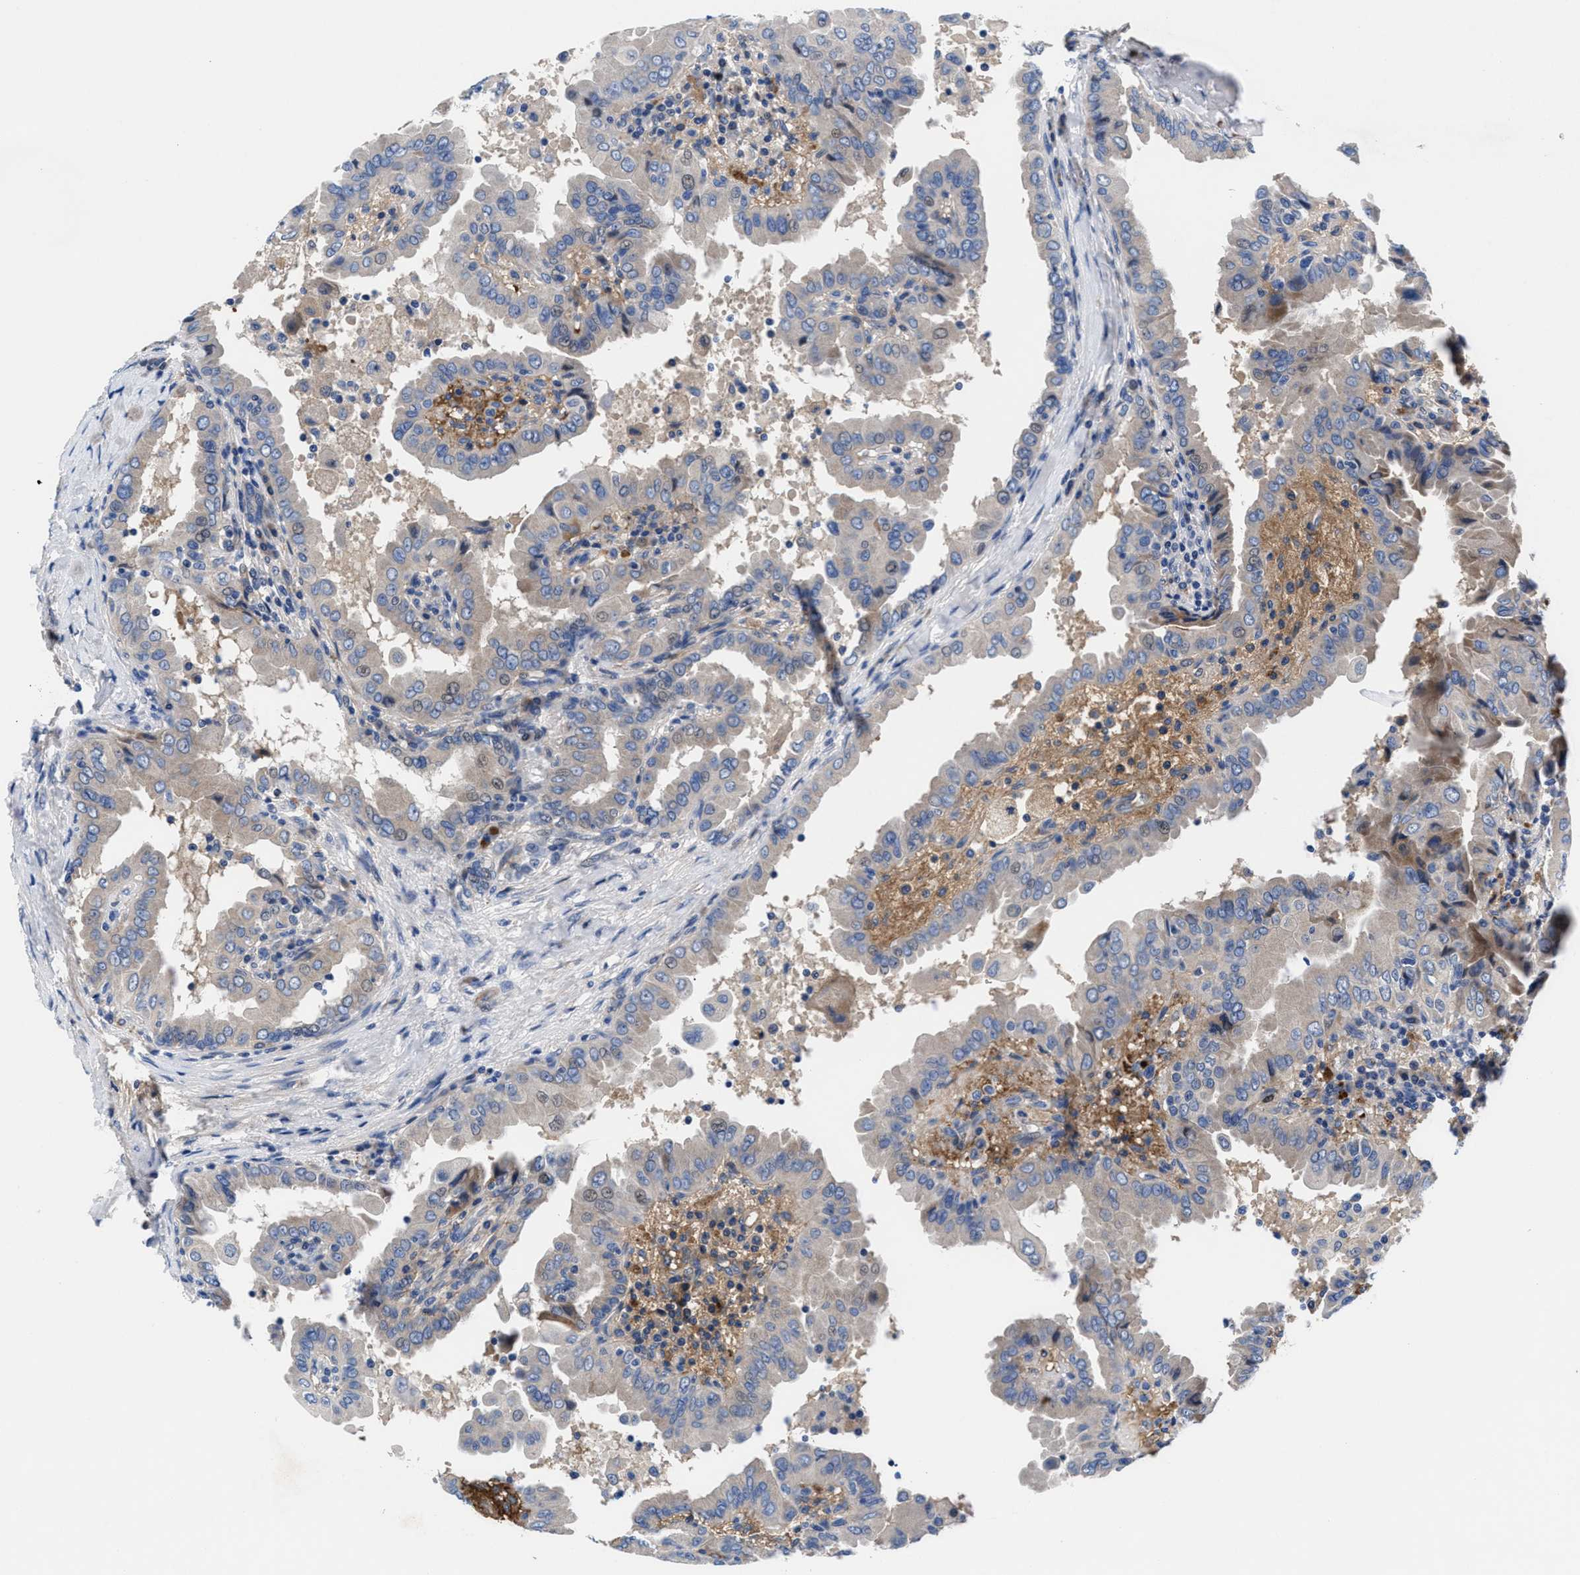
{"staining": {"intensity": "negative", "quantity": "none", "location": "none"}, "tissue": "thyroid cancer", "cell_type": "Tumor cells", "image_type": "cancer", "snomed": [{"axis": "morphology", "description": "Papillary adenocarcinoma, NOS"}, {"axis": "topography", "description": "Thyroid gland"}], "caption": "The IHC micrograph has no significant expression in tumor cells of thyroid cancer tissue. (DAB IHC, high magnification).", "gene": "DHRS13", "patient": {"sex": "male", "age": 33}}